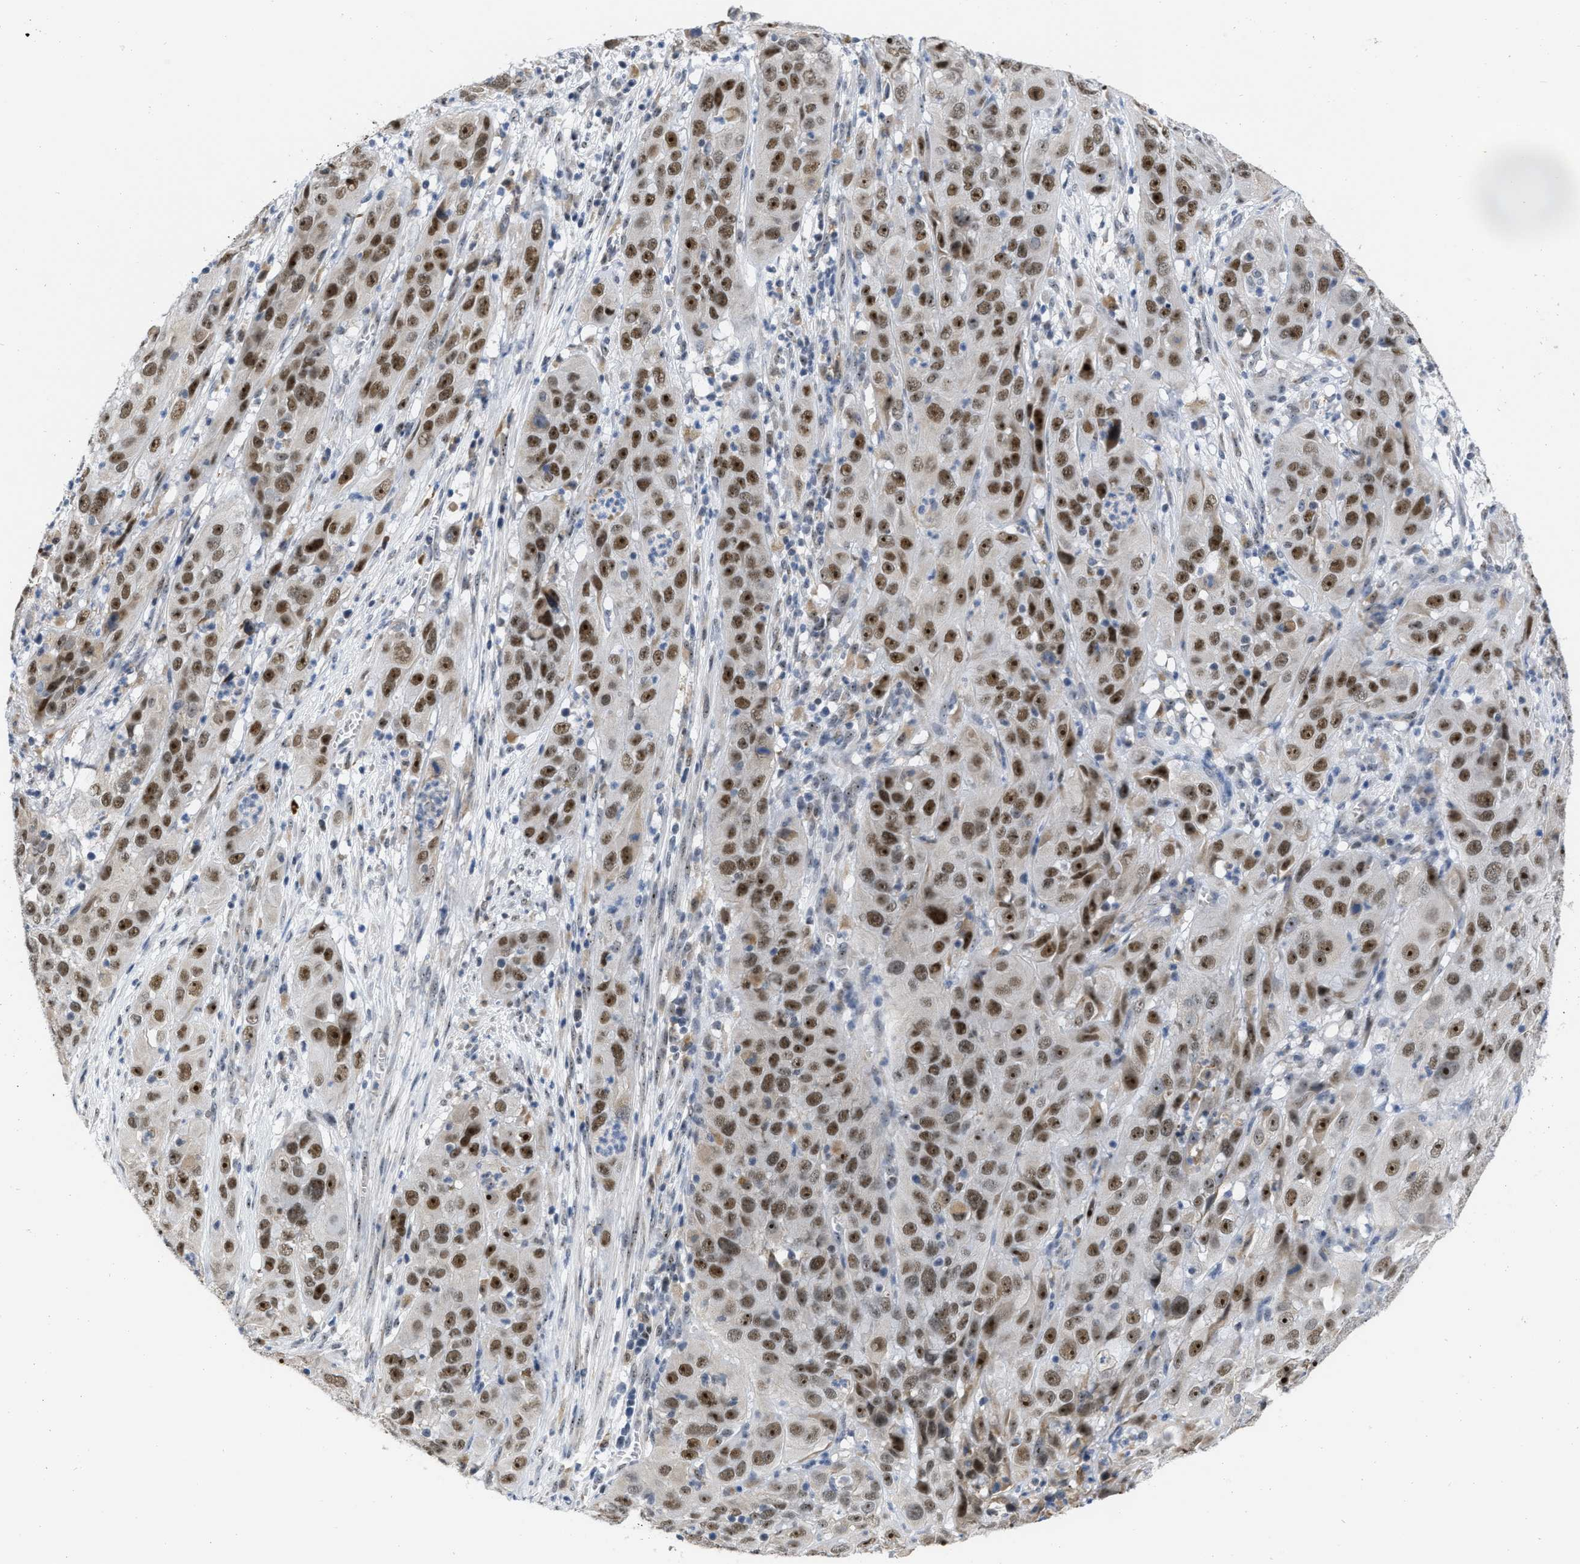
{"staining": {"intensity": "strong", "quantity": ">75%", "location": "nuclear"}, "tissue": "cervical cancer", "cell_type": "Tumor cells", "image_type": "cancer", "snomed": [{"axis": "morphology", "description": "Squamous cell carcinoma, NOS"}, {"axis": "topography", "description": "Cervix"}], "caption": "Protein staining of cervical squamous cell carcinoma tissue demonstrates strong nuclear expression in about >75% of tumor cells. Nuclei are stained in blue.", "gene": "ELAC2", "patient": {"sex": "female", "age": 32}}